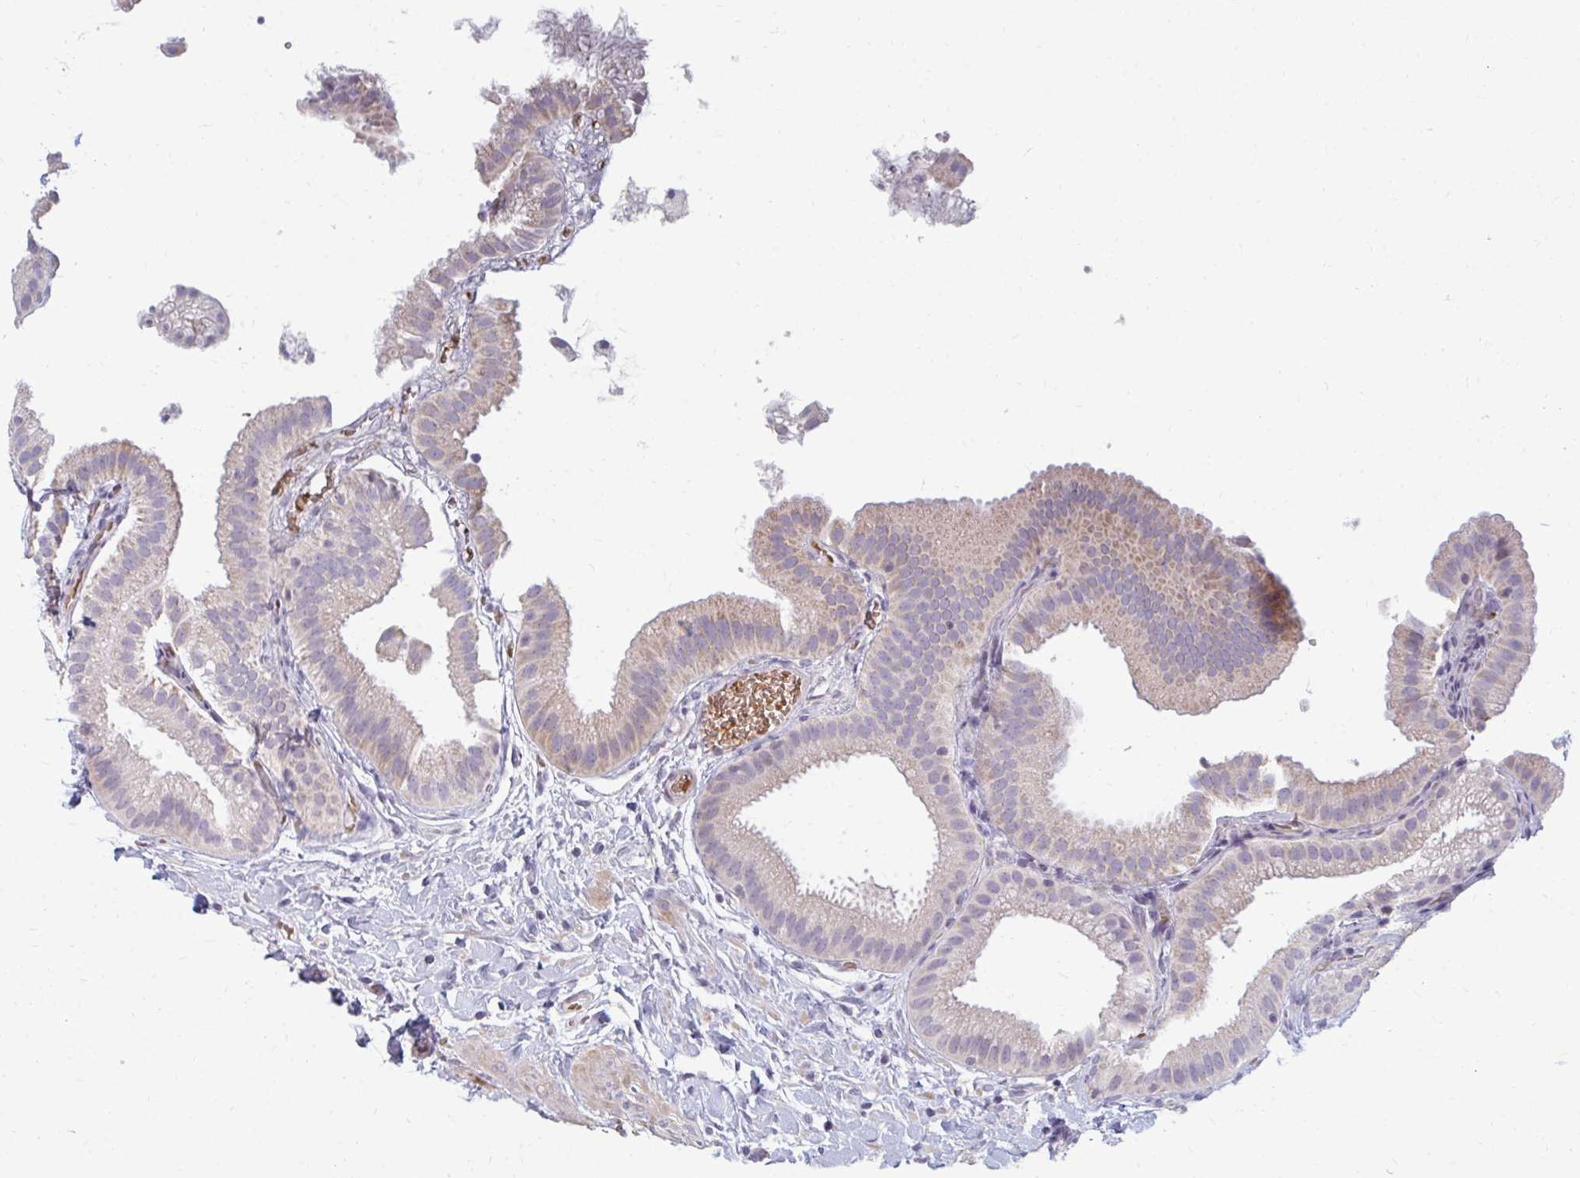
{"staining": {"intensity": "weak", "quantity": "<25%", "location": "cytoplasmic/membranous"}, "tissue": "gallbladder", "cell_type": "Glandular cells", "image_type": "normal", "snomed": [{"axis": "morphology", "description": "Normal tissue, NOS"}, {"axis": "topography", "description": "Gallbladder"}], "caption": "This is a histopathology image of IHC staining of unremarkable gallbladder, which shows no expression in glandular cells. Brightfield microscopy of immunohistochemistry stained with DAB (brown) and hematoxylin (blue), captured at high magnification.", "gene": "RAB33A", "patient": {"sex": "female", "age": 63}}